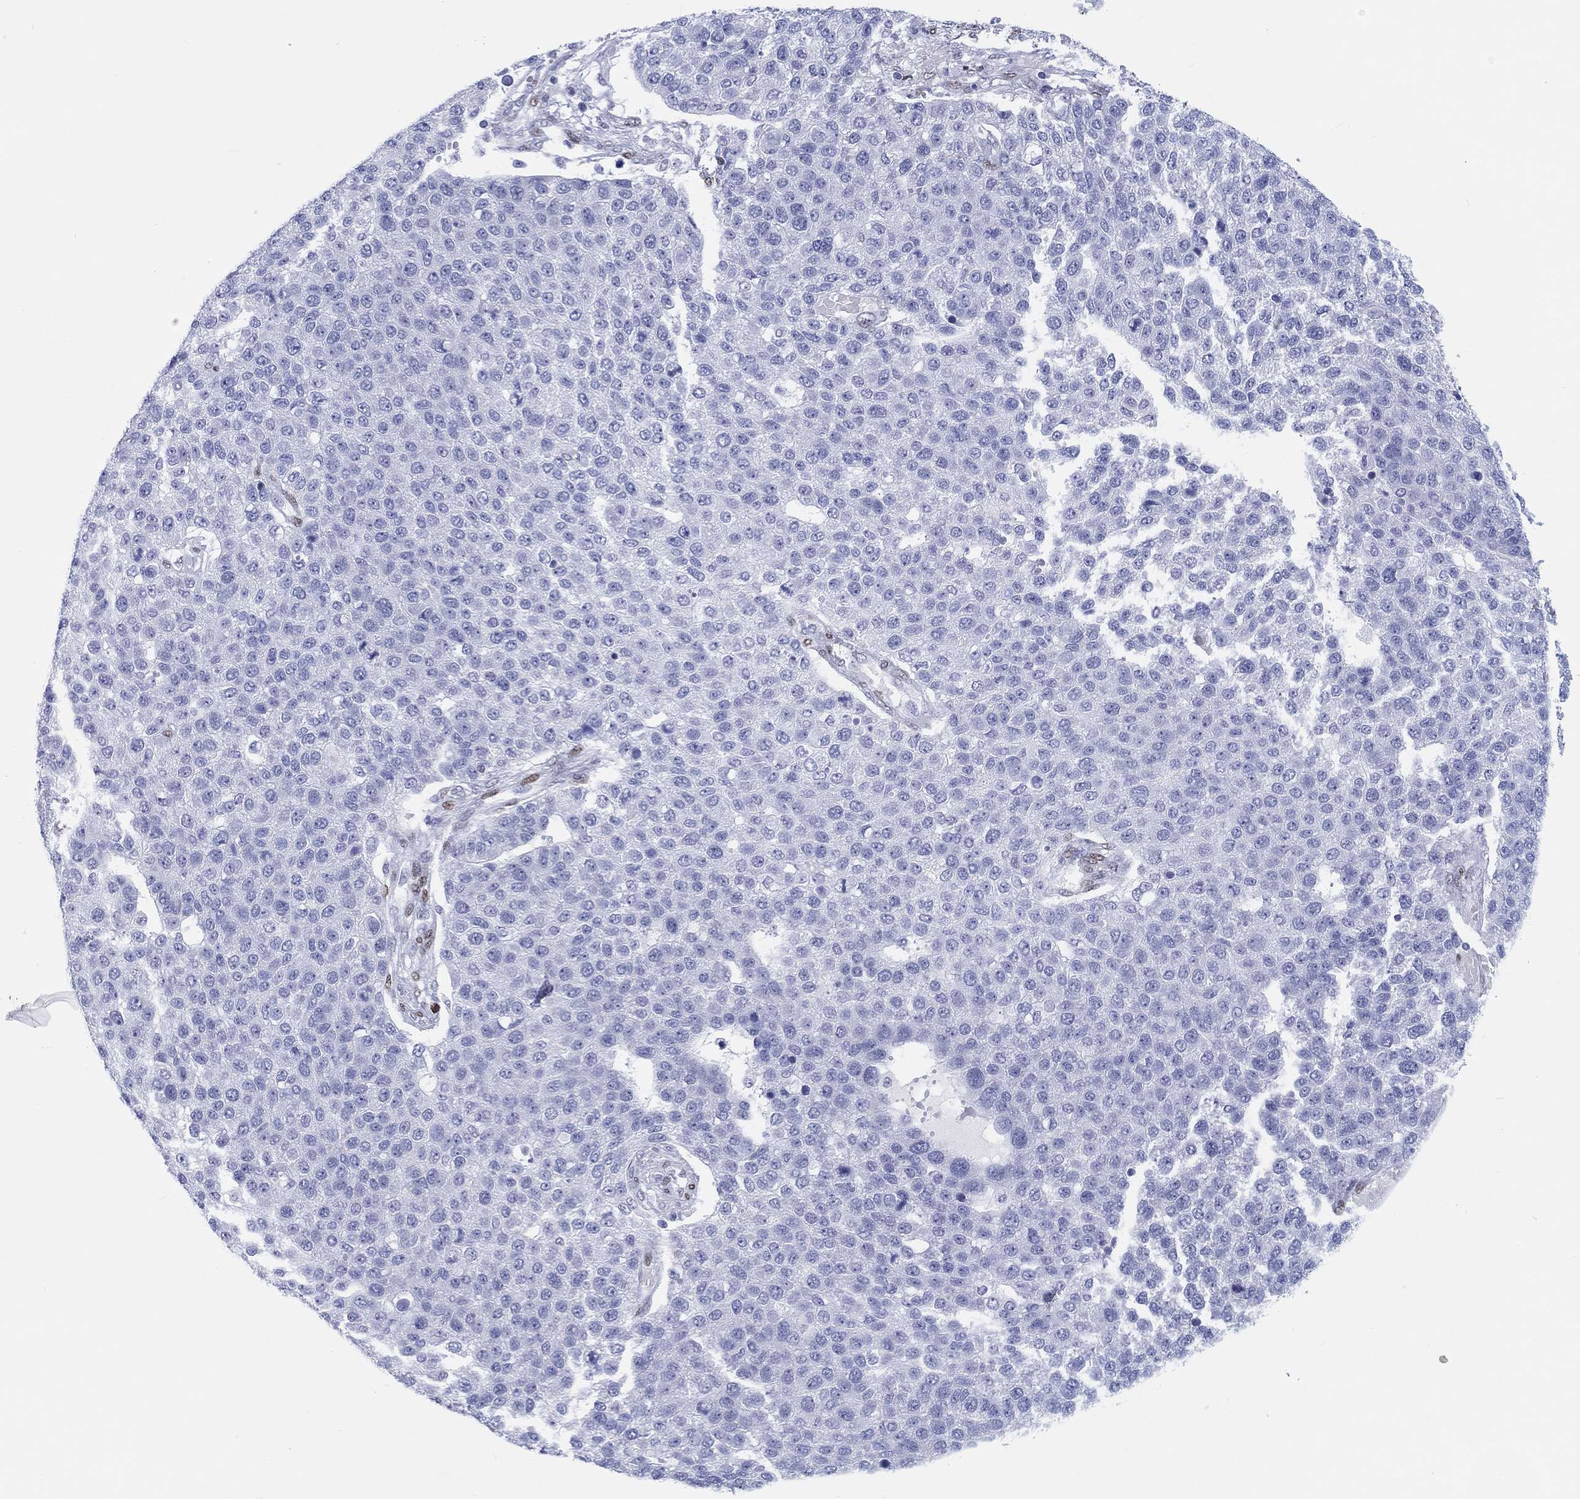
{"staining": {"intensity": "negative", "quantity": "none", "location": "none"}, "tissue": "pancreatic cancer", "cell_type": "Tumor cells", "image_type": "cancer", "snomed": [{"axis": "morphology", "description": "Adenocarcinoma, NOS"}, {"axis": "topography", "description": "Pancreas"}], "caption": "This image is of pancreatic cancer (adenocarcinoma) stained with immunohistochemistry (IHC) to label a protein in brown with the nuclei are counter-stained blue. There is no staining in tumor cells.", "gene": "H1-1", "patient": {"sex": "female", "age": 61}}